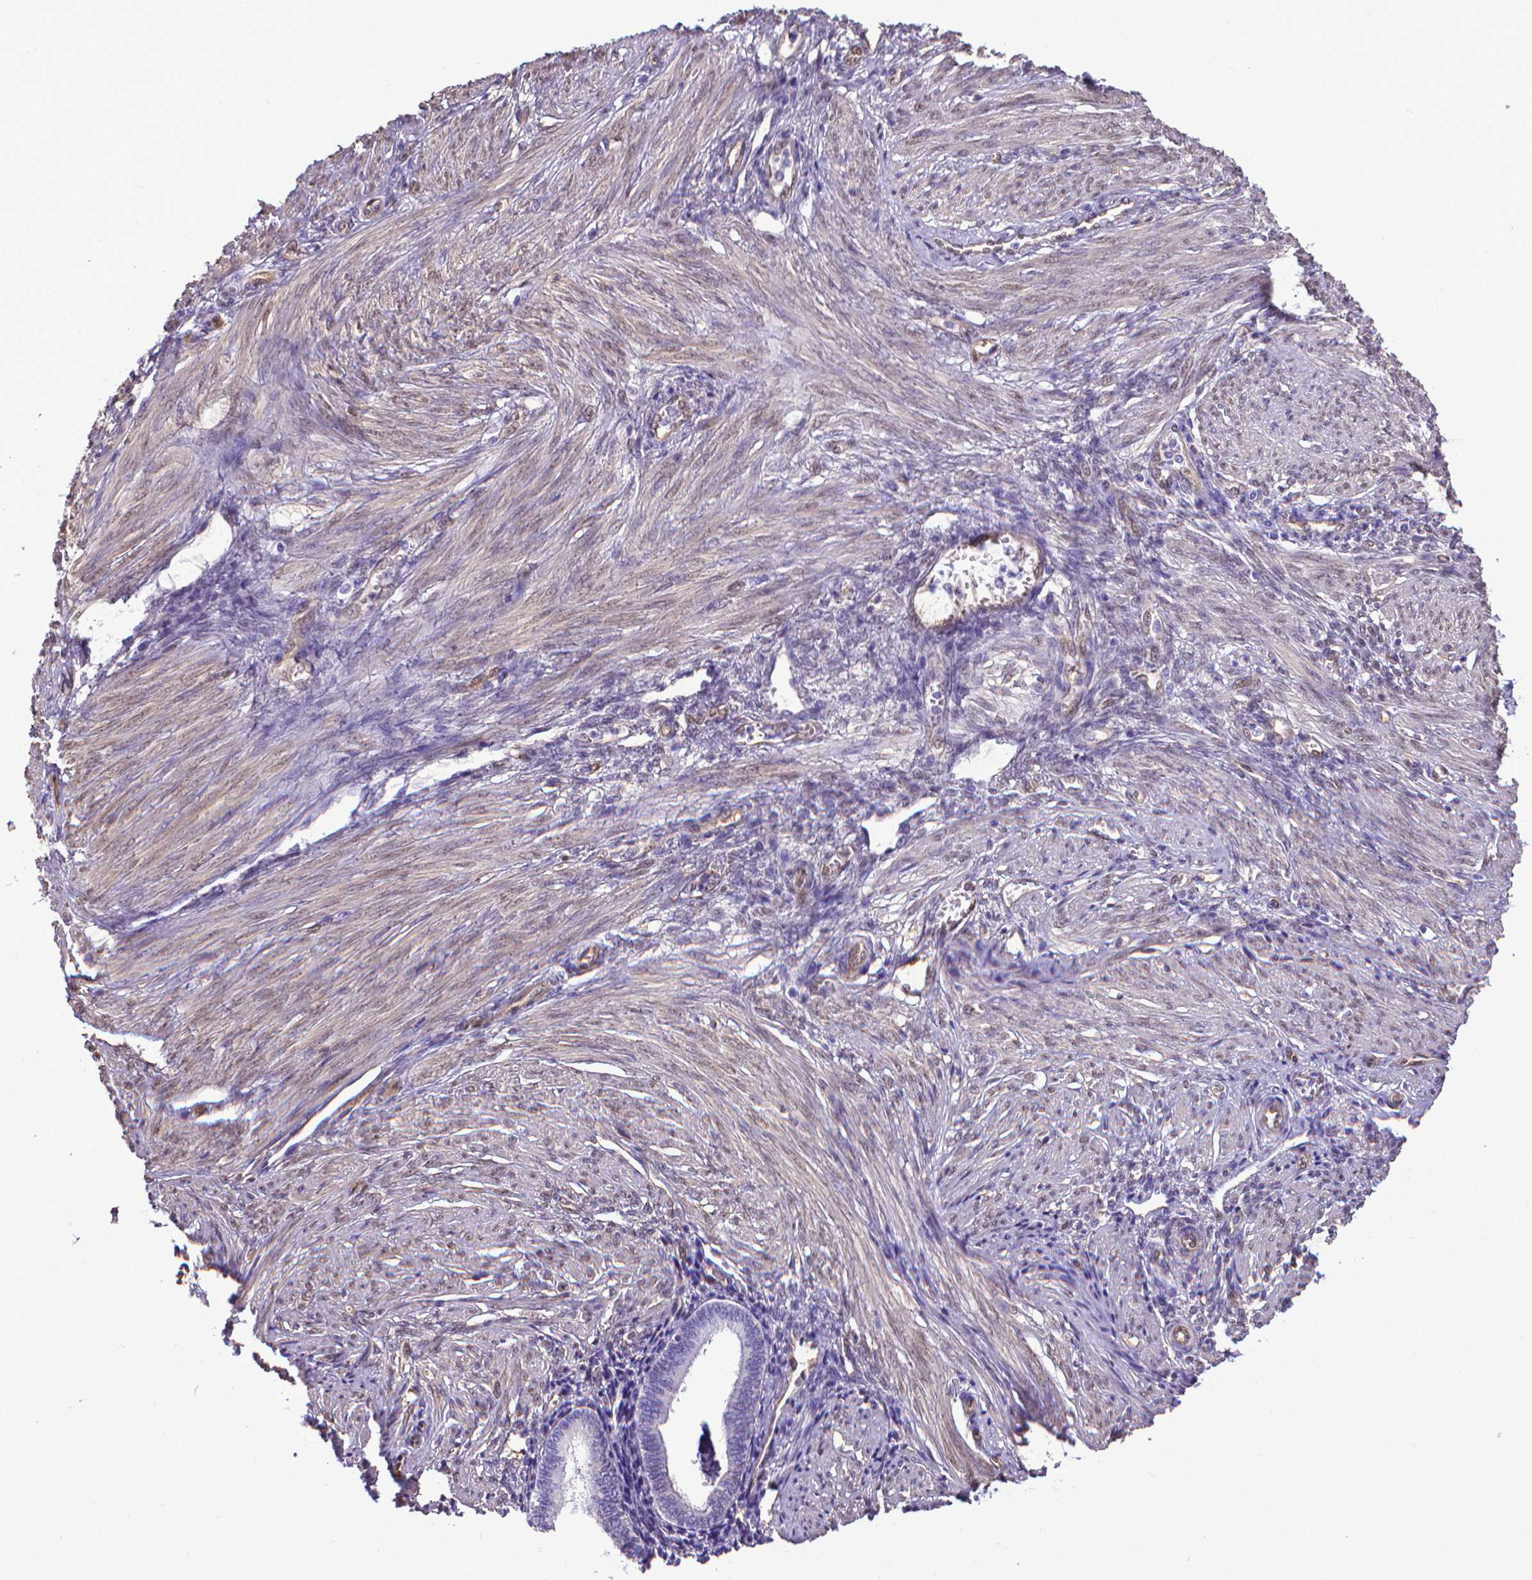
{"staining": {"intensity": "negative", "quantity": "none", "location": "none"}, "tissue": "endometrium", "cell_type": "Cells in endometrial stroma", "image_type": "normal", "snomed": [{"axis": "morphology", "description": "Normal tissue, NOS"}, {"axis": "topography", "description": "Endometrium"}], "caption": "This image is of normal endometrium stained with IHC to label a protein in brown with the nuclei are counter-stained blue. There is no staining in cells in endometrial stroma.", "gene": "CLIC4", "patient": {"sex": "female", "age": 42}}